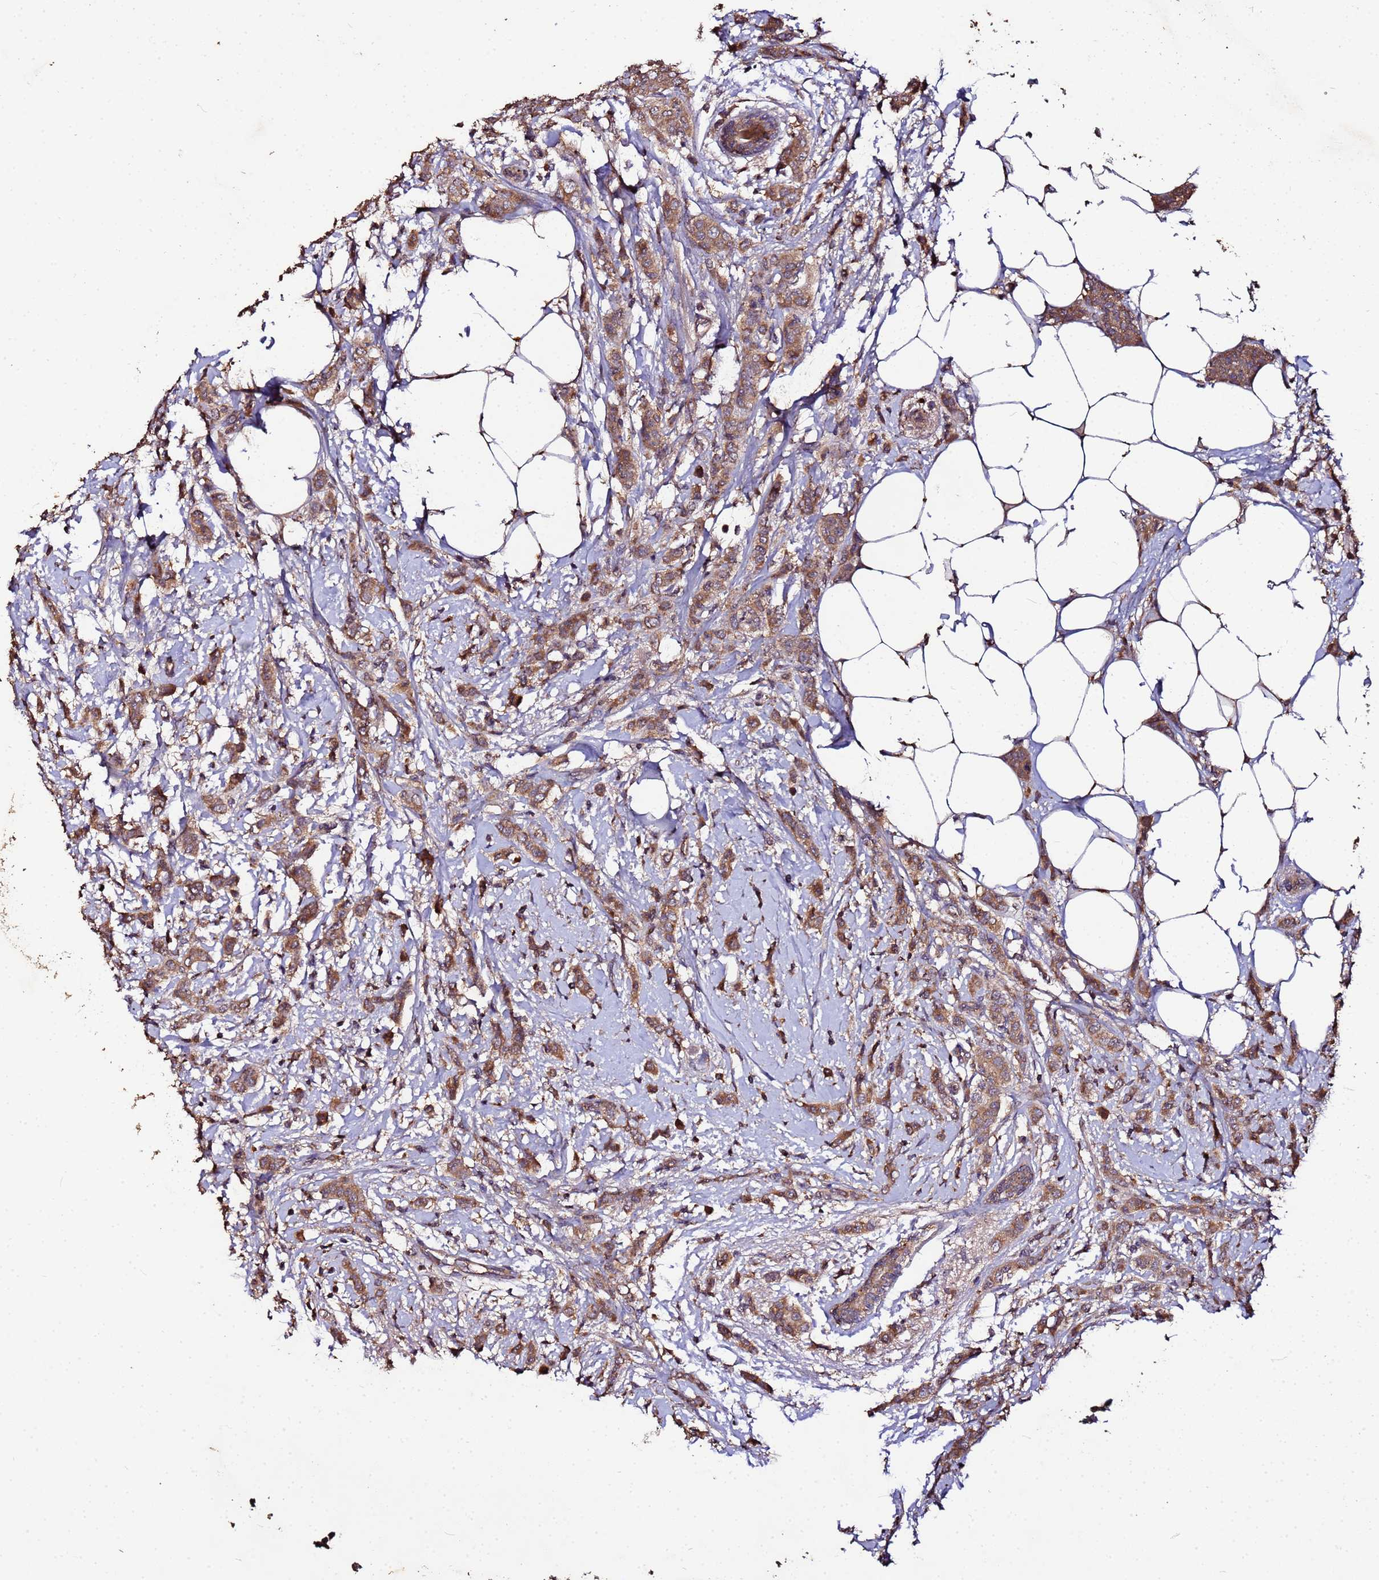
{"staining": {"intensity": "moderate", "quantity": ">75%", "location": "cytoplasmic/membranous"}, "tissue": "breast cancer", "cell_type": "Tumor cells", "image_type": "cancer", "snomed": [{"axis": "morphology", "description": "Duct carcinoma"}, {"axis": "topography", "description": "Breast"}], "caption": "IHC of human breast cancer exhibits medium levels of moderate cytoplasmic/membranous positivity in about >75% of tumor cells. Using DAB (3,3'-diaminobenzidine) (brown) and hematoxylin (blue) stains, captured at high magnification using brightfield microscopy.", "gene": "MTERF1", "patient": {"sex": "female", "age": 72}}